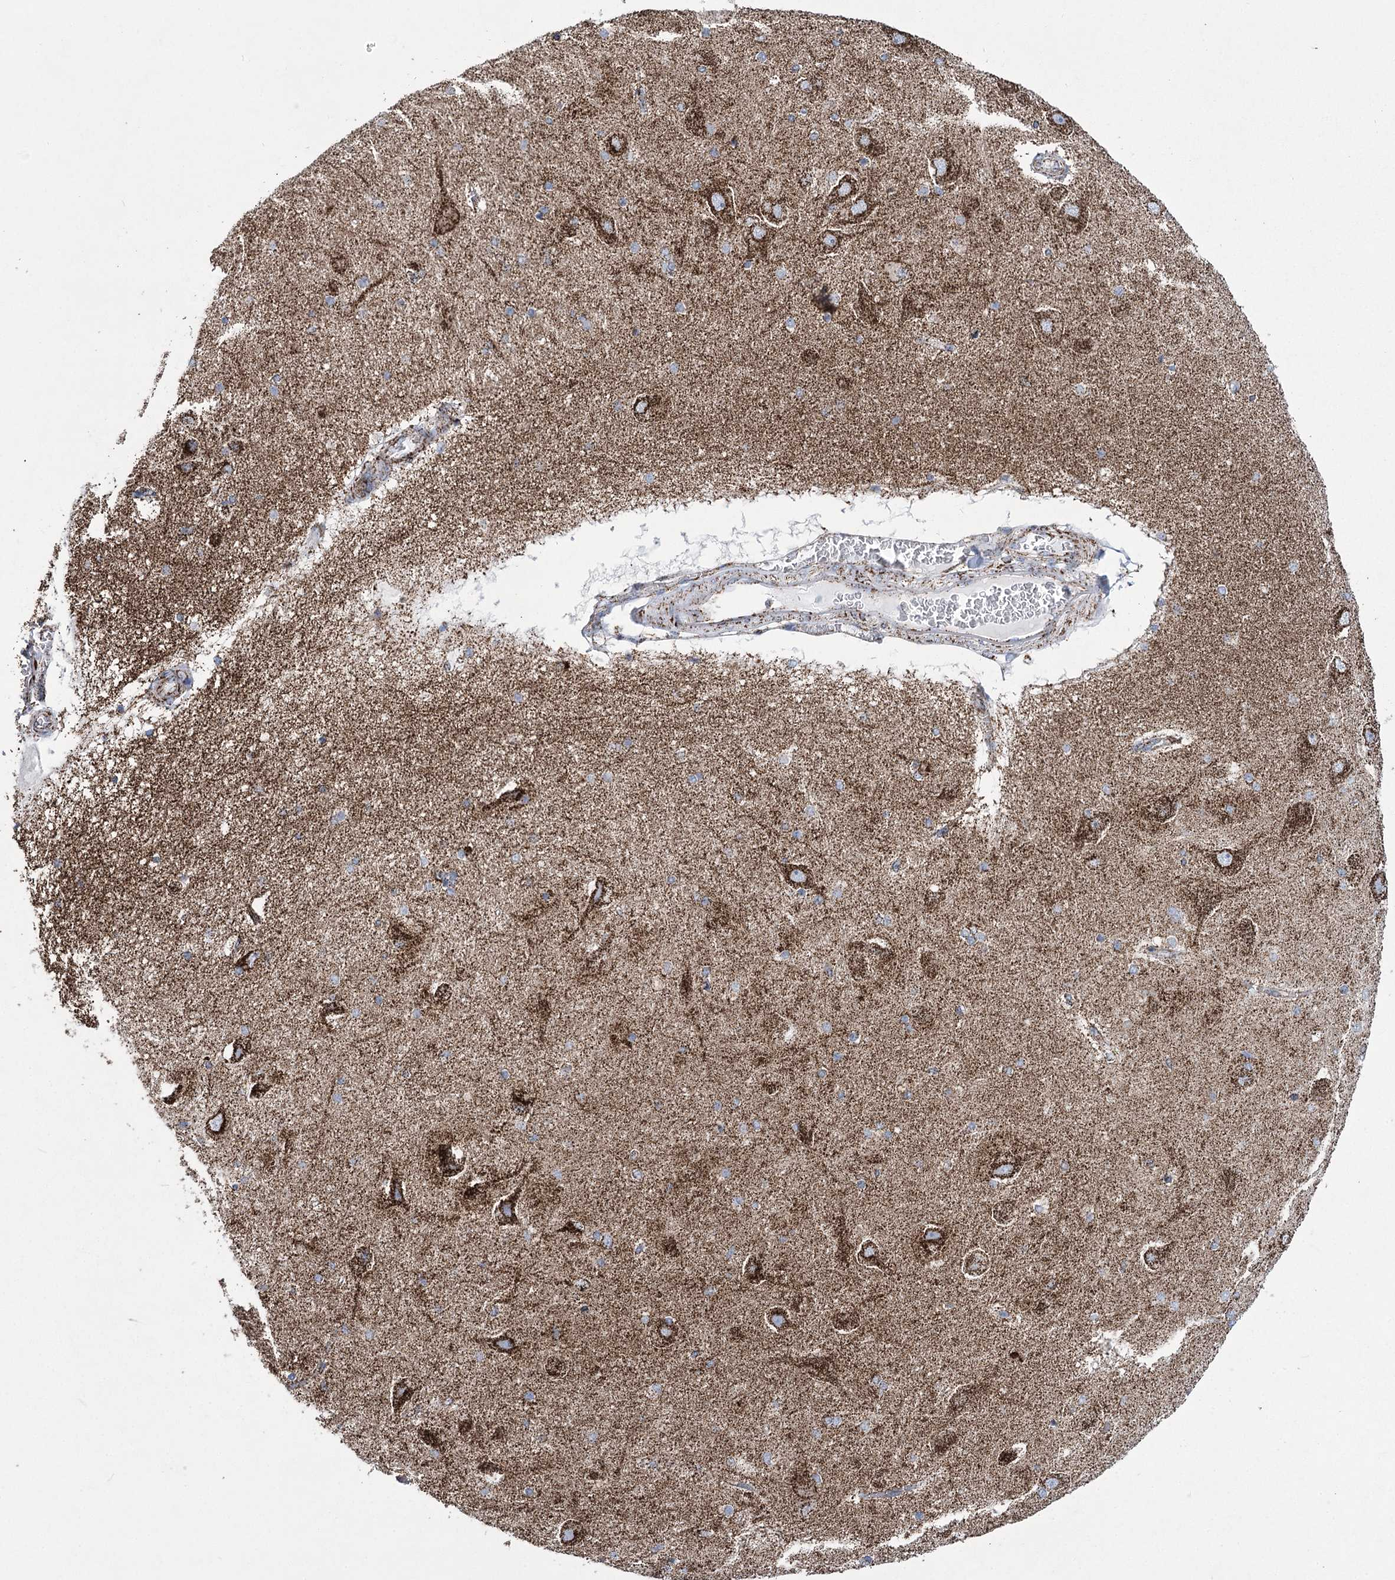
{"staining": {"intensity": "moderate", "quantity": "25%-75%", "location": "cytoplasmic/membranous"}, "tissue": "hippocampus", "cell_type": "Glial cells", "image_type": "normal", "snomed": [{"axis": "morphology", "description": "Normal tissue, NOS"}, {"axis": "topography", "description": "Hippocampus"}], "caption": "Protein expression by immunohistochemistry (IHC) demonstrates moderate cytoplasmic/membranous staining in approximately 25%-75% of glial cells in unremarkable hippocampus. The protein is shown in brown color, while the nuclei are stained blue.", "gene": "PDHB", "patient": {"sex": "female", "age": 54}}